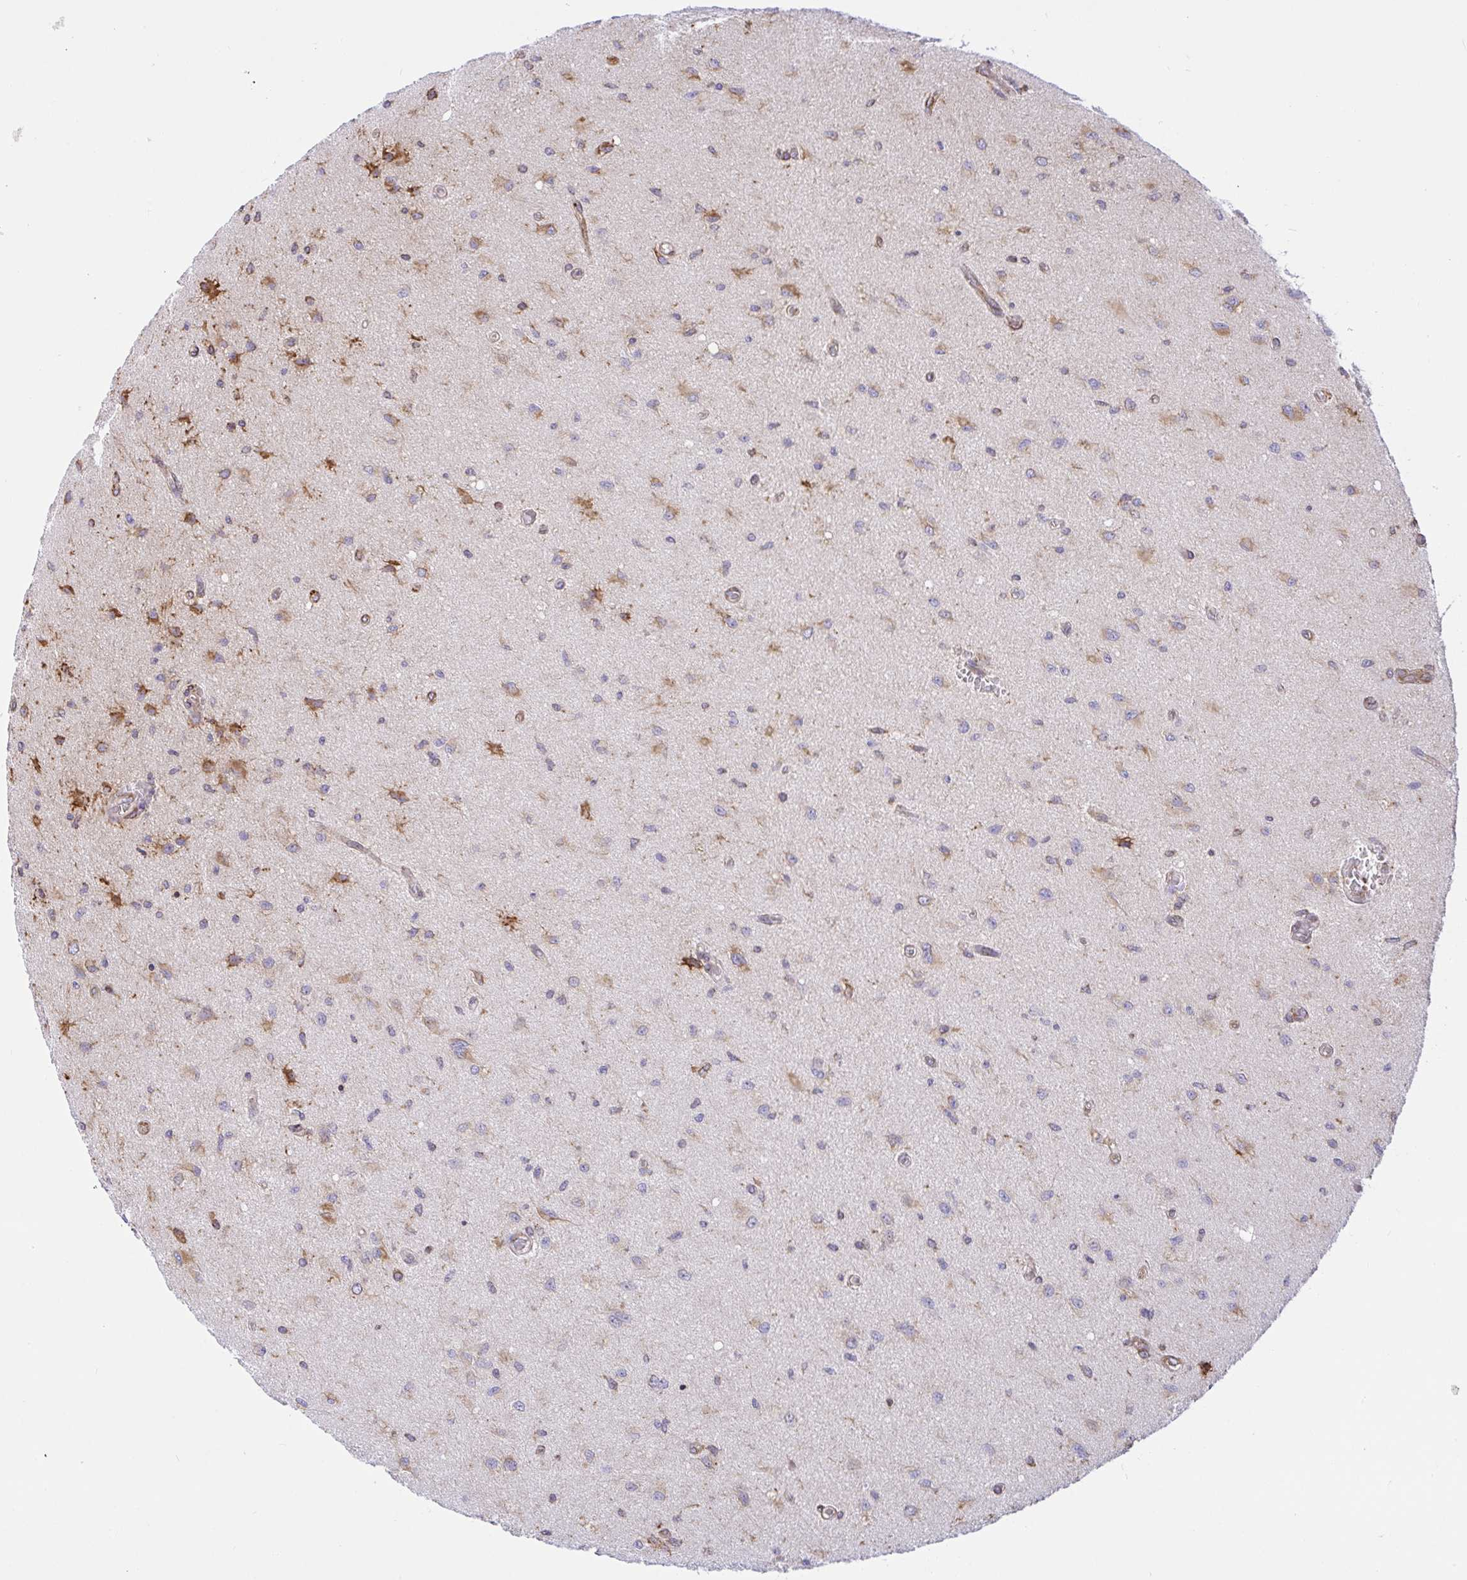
{"staining": {"intensity": "moderate", "quantity": "<25%", "location": "cytoplasmic/membranous"}, "tissue": "glioma", "cell_type": "Tumor cells", "image_type": "cancer", "snomed": [{"axis": "morphology", "description": "Glioma, malignant, High grade"}, {"axis": "topography", "description": "Brain"}], "caption": "Immunohistochemistry (IHC) micrograph of human malignant glioma (high-grade) stained for a protein (brown), which demonstrates low levels of moderate cytoplasmic/membranous positivity in about <25% of tumor cells.", "gene": "CLGN", "patient": {"sex": "male", "age": 67}}